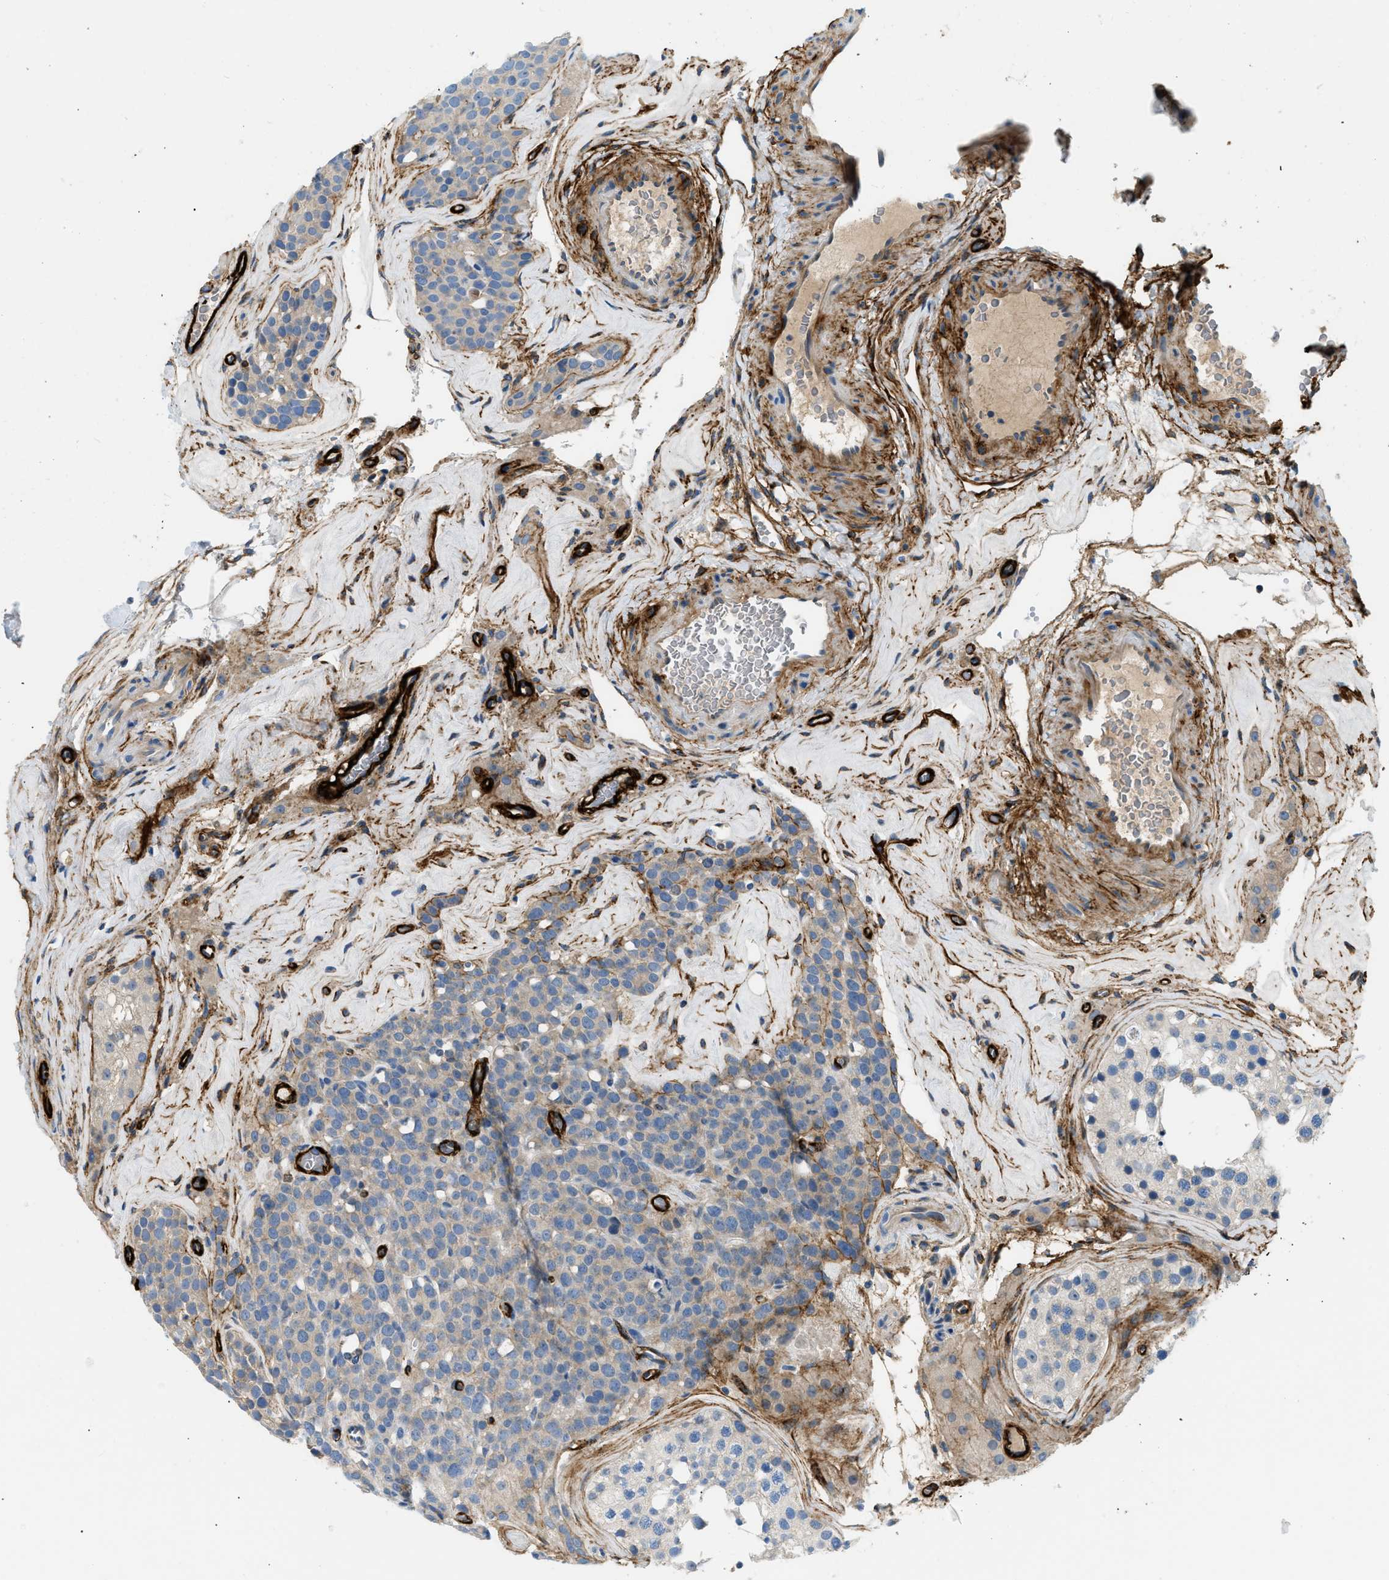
{"staining": {"intensity": "moderate", "quantity": "<25%", "location": "cytoplasmic/membranous"}, "tissue": "testis cancer", "cell_type": "Tumor cells", "image_type": "cancer", "snomed": [{"axis": "morphology", "description": "Seminoma, NOS"}, {"axis": "topography", "description": "Testis"}], "caption": "Immunohistochemical staining of human seminoma (testis) reveals low levels of moderate cytoplasmic/membranous protein expression in approximately <25% of tumor cells.", "gene": "COL15A1", "patient": {"sex": "male", "age": 71}}